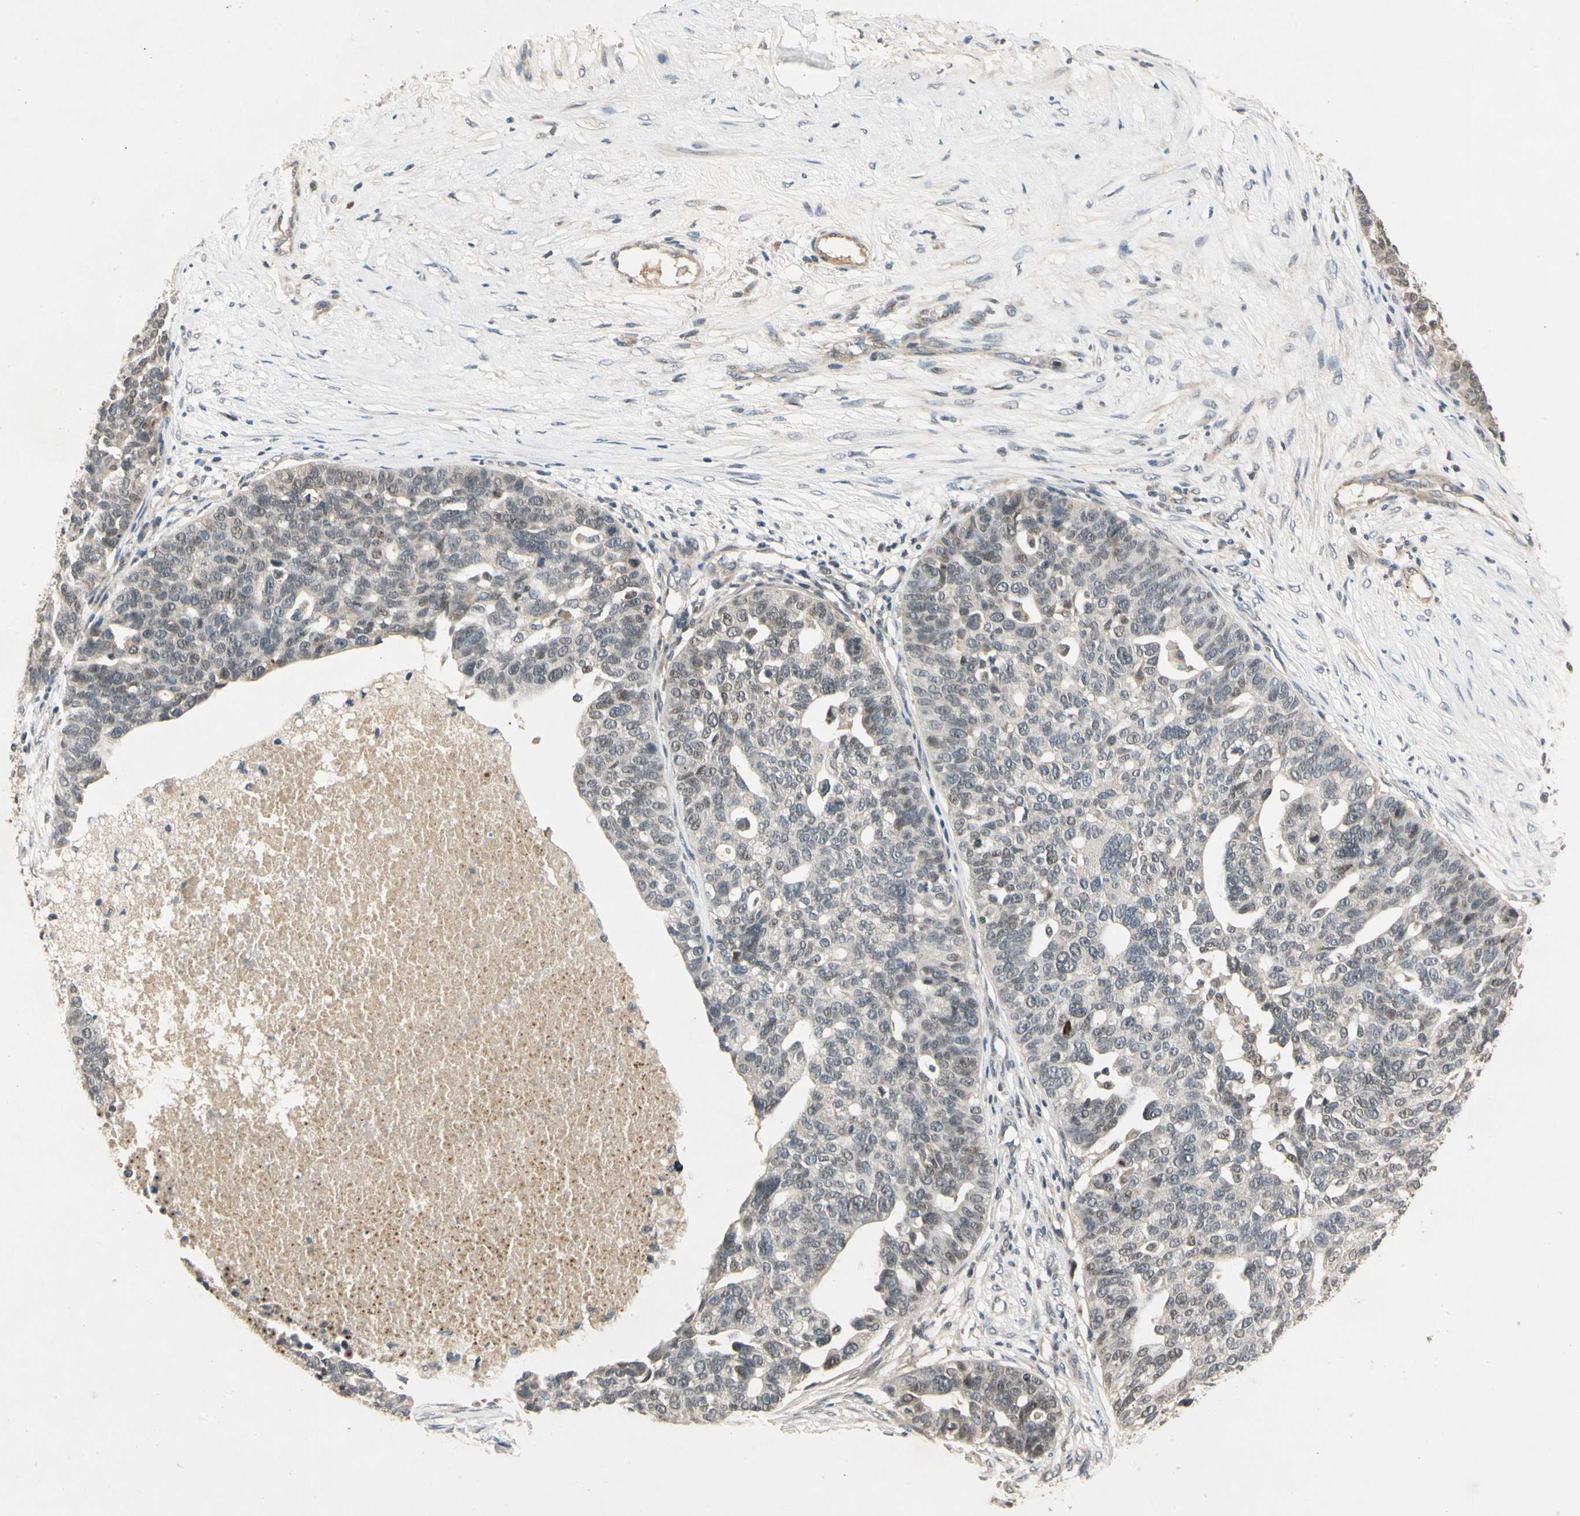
{"staining": {"intensity": "weak", "quantity": "25%-75%", "location": "nuclear"}, "tissue": "ovarian cancer", "cell_type": "Tumor cells", "image_type": "cancer", "snomed": [{"axis": "morphology", "description": "Cystadenocarcinoma, serous, NOS"}, {"axis": "topography", "description": "Ovary"}], "caption": "A high-resolution photomicrograph shows immunohistochemistry staining of ovarian cancer, which demonstrates weak nuclear staining in about 25%-75% of tumor cells.", "gene": "RIOX2", "patient": {"sex": "female", "age": 59}}